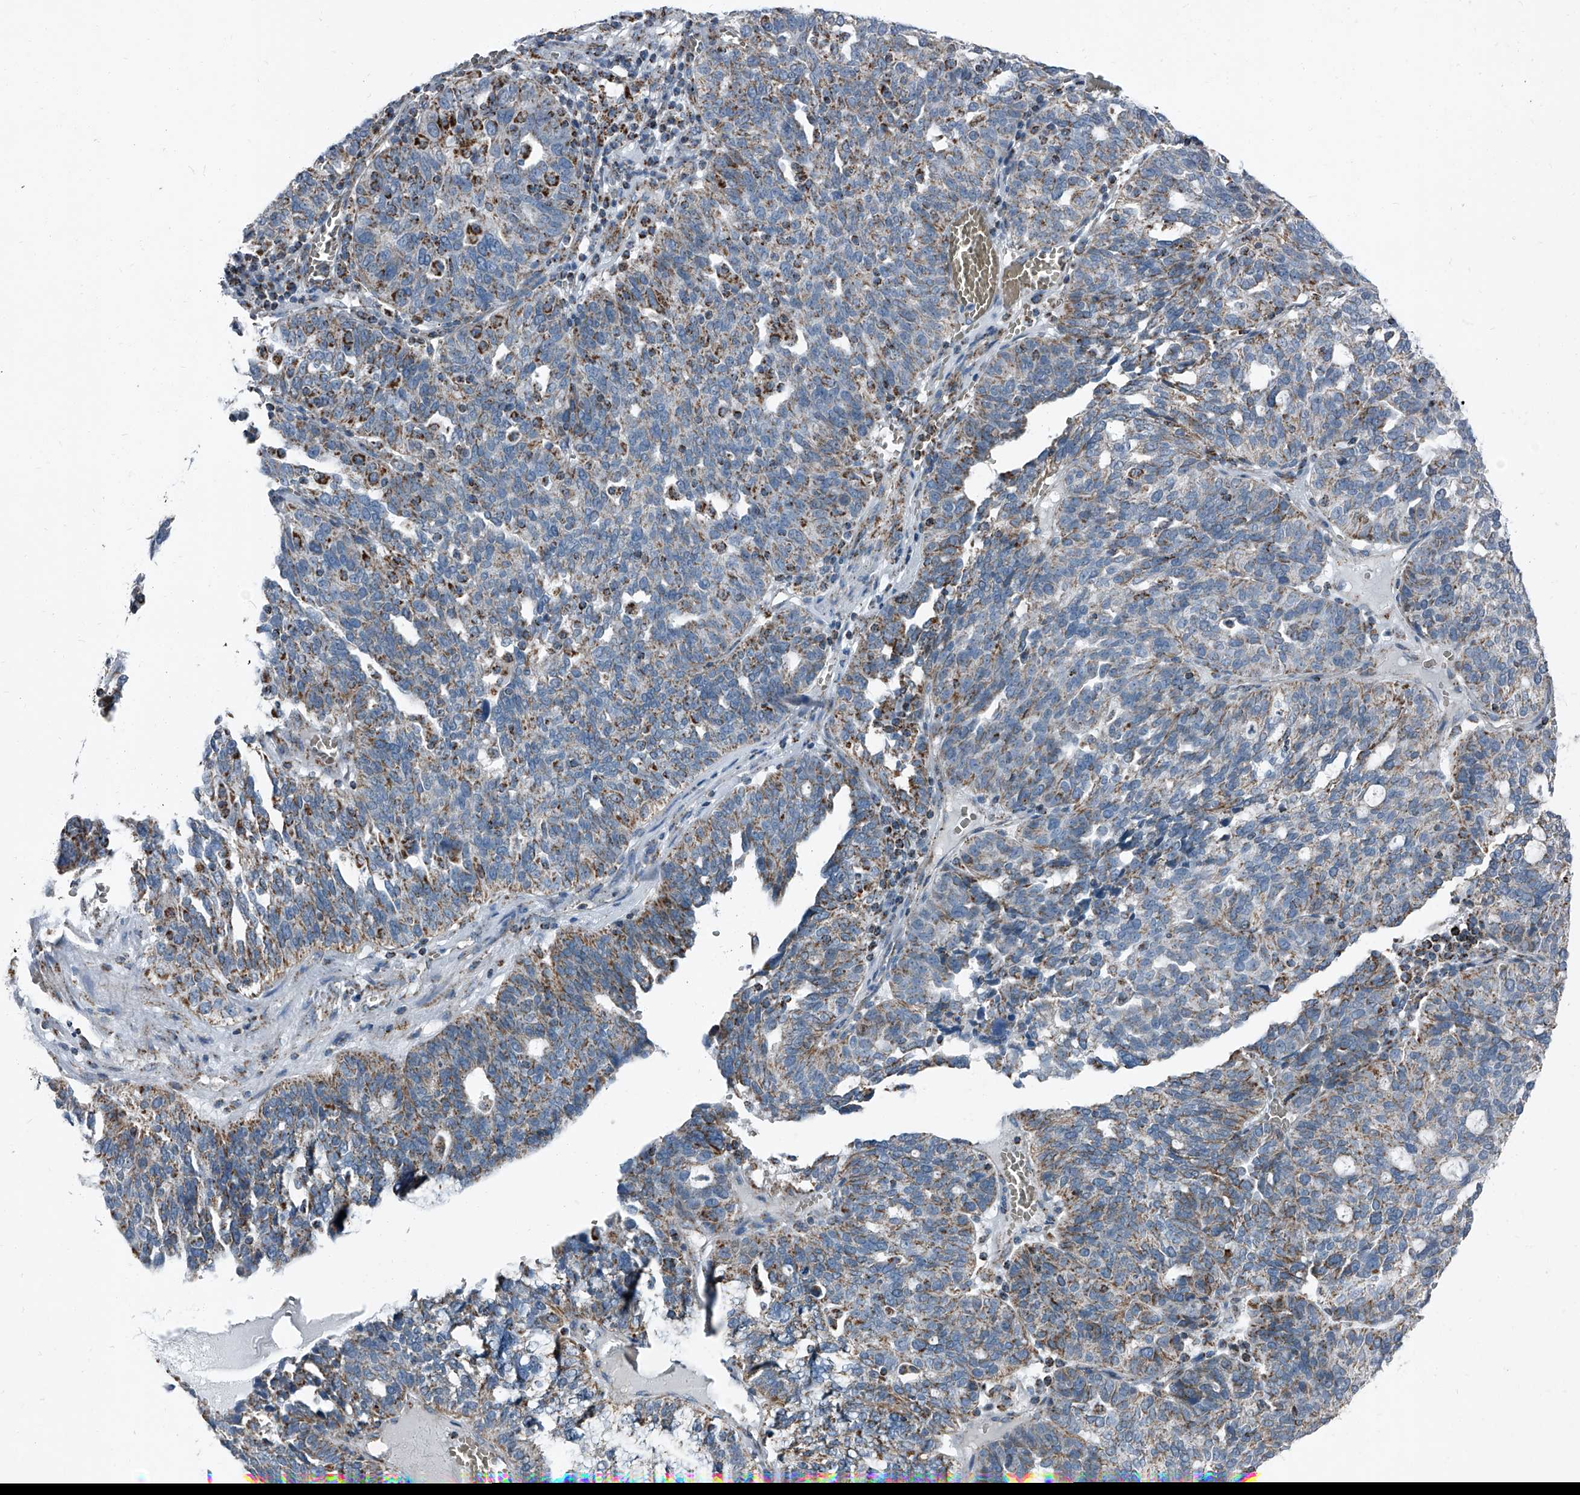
{"staining": {"intensity": "moderate", "quantity": "<25%", "location": "cytoplasmic/membranous"}, "tissue": "ovarian cancer", "cell_type": "Tumor cells", "image_type": "cancer", "snomed": [{"axis": "morphology", "description": "Cystadenocarcinoma, serous, NOS"}, {"axis": "topography", "description": "Ovary"}], "caption": "Immunohistochemistry histopathology image of neoplastic tissue: serous cystadenocarcinoma (ovarian) stained using immunohistochemistry (IHC) demonstrates low levels of moderate protein expression localized specifically in the cytoplasmic/membranous of tumor cells, appearing as a cytoplasmic/membranous brown color.", "gene": "CHRNA7", "patient": {"sex": "female", "age": 59}}